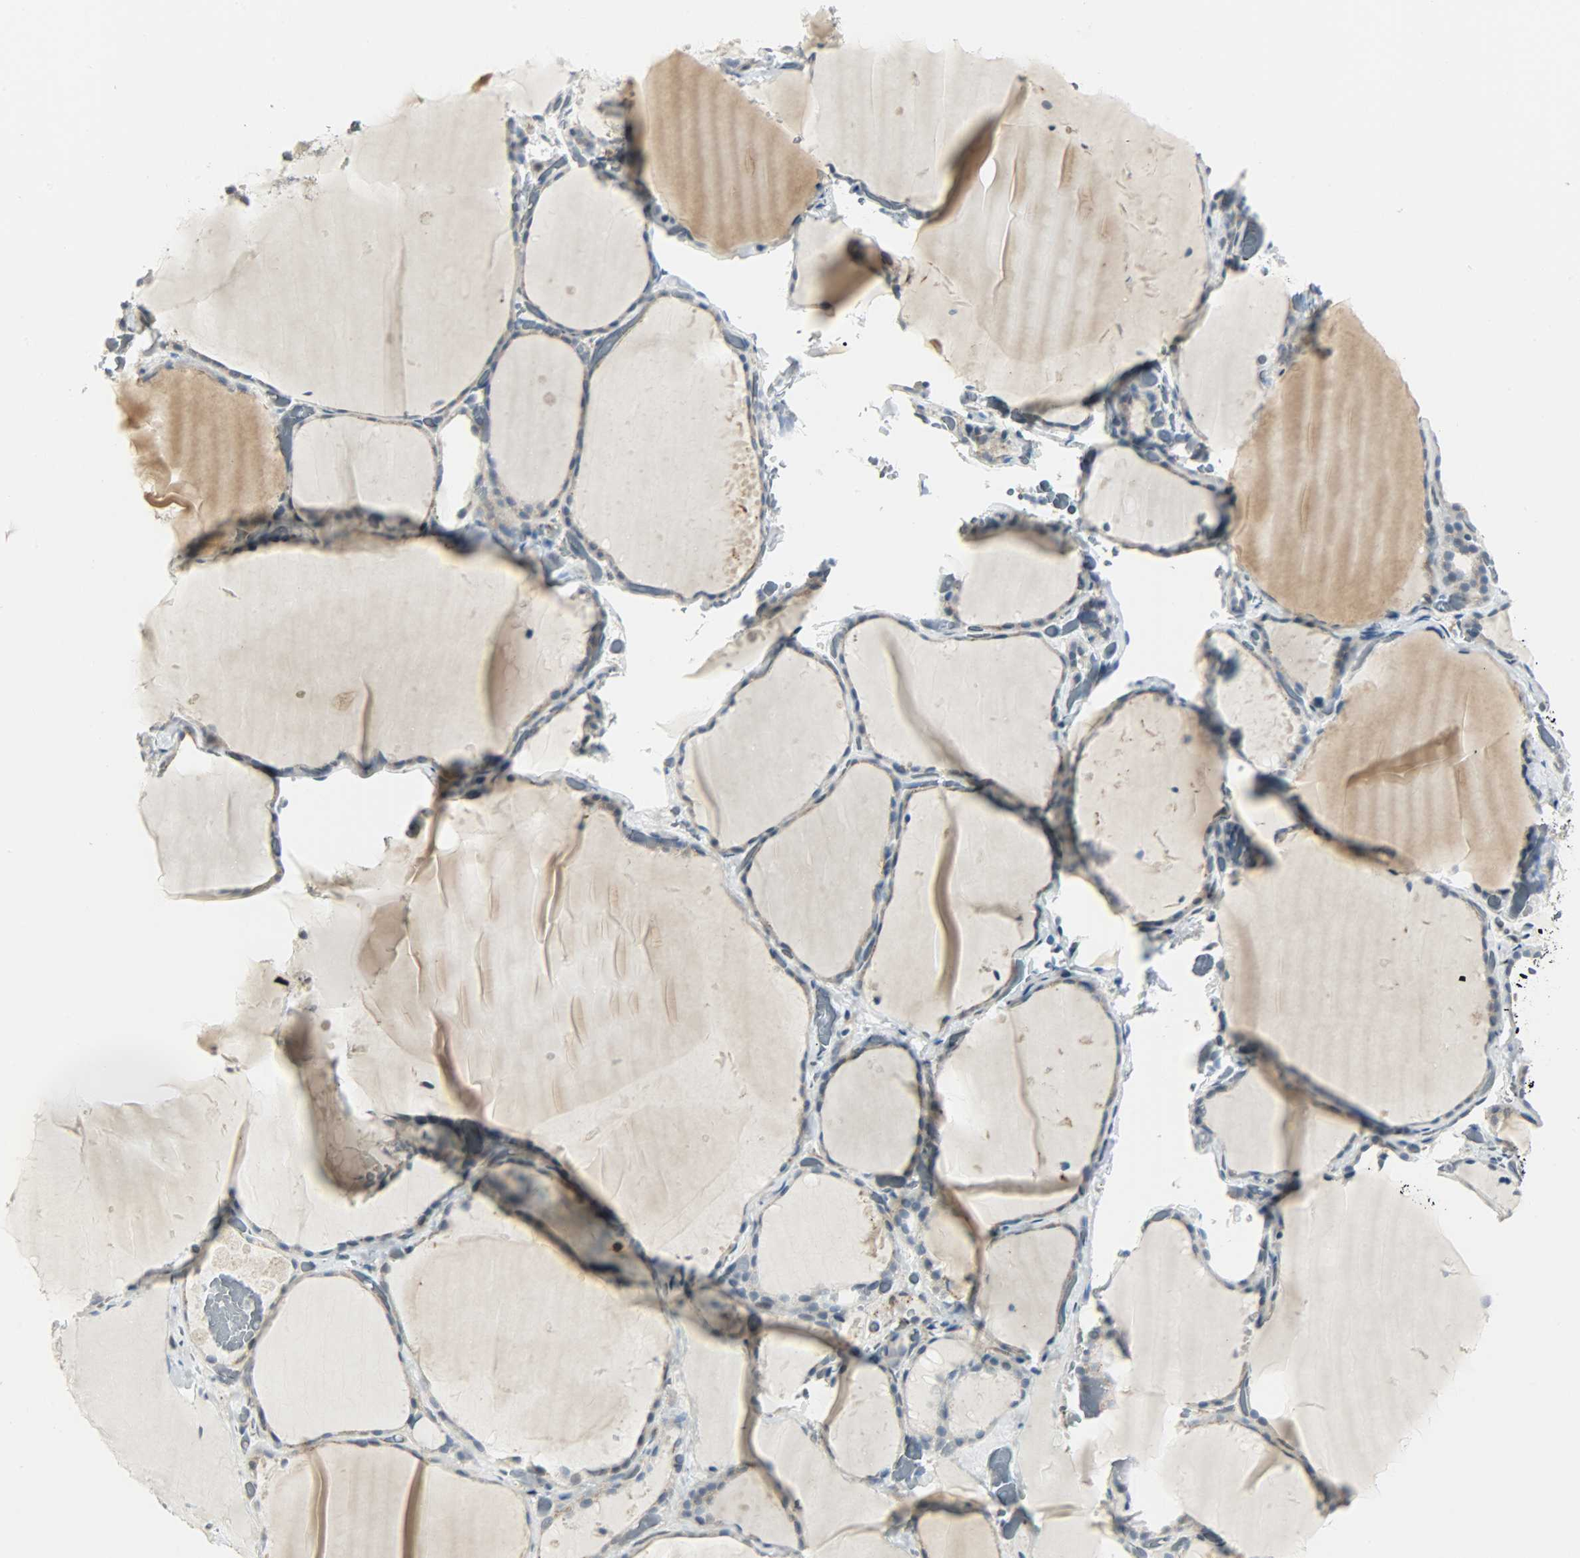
{"staining": {"intensity": "weak", "quantity": "<25%", "location": "cytoplasmic/membranous"}, "tissue": "thyroid gland", "cell_type": "Glandular cells", "image_type": "normal", "snomed": [{"axis": "morphology", "description": "Normal tissue, NOS"}, {"axis": "topography", "description": "Thyroid gland"}], "caption": "Human thyroid gland stained for a protein using IHC displays no expression in glandular cells.", "gene": "CD4", "patient": {"sex": "female", "age": 22}}